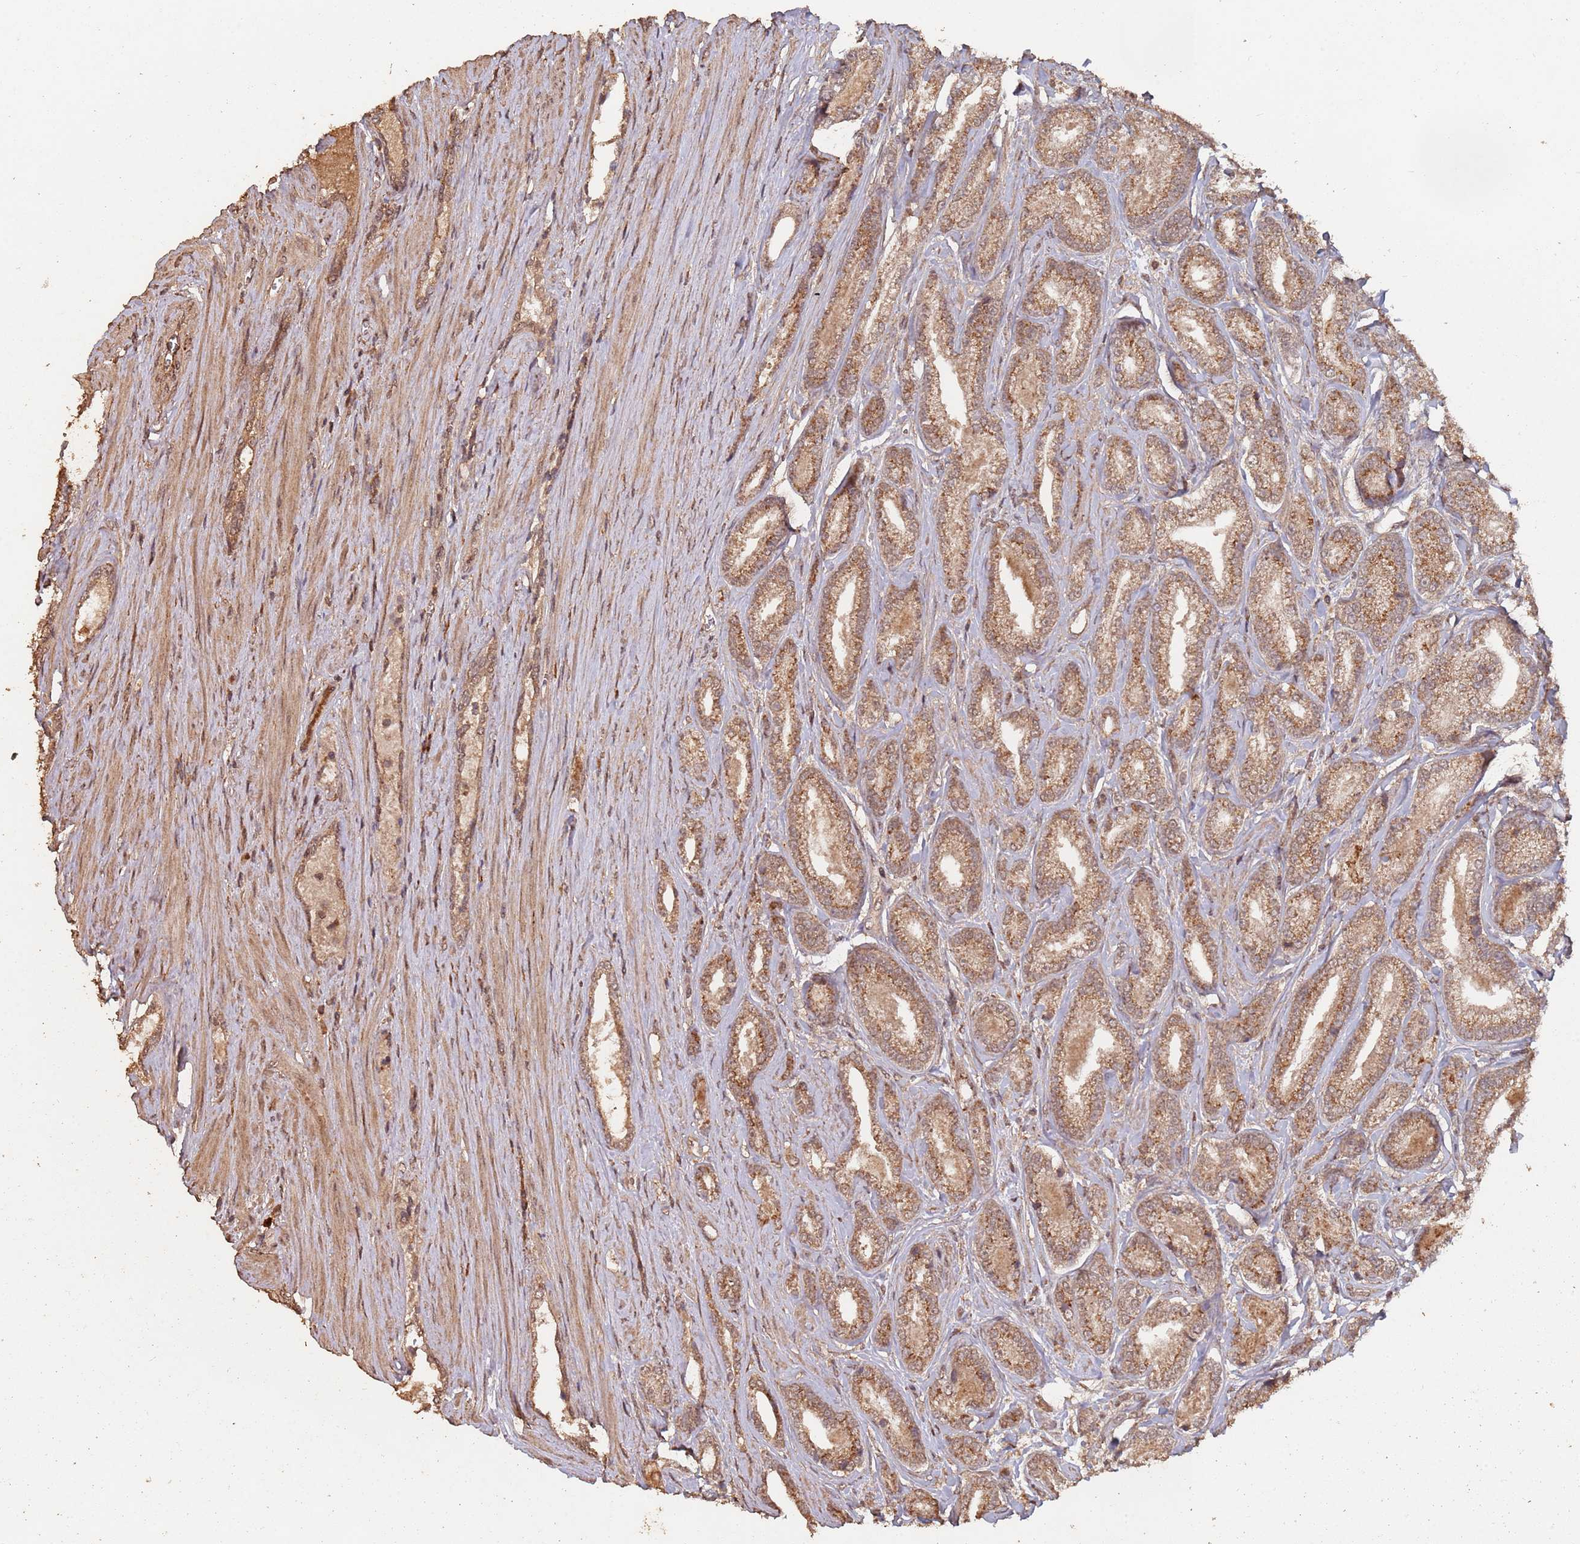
{"staining": {"intensity": "moderate", "quantity": ">75%", "location": "cytoplasmic/membranous"}, "tissue": "prostate cancer", "cell_type": "Tumor cells", "image_type": "cancer", "snomed": [{"axis": "morphology", "description": "Adenocarcinoma, NOS"}, {"axis": "topography", "description": "Prostate and seminal vesicle, NOS"}], "caption": "Prostate adenocarcinoma stained with a brown dye demonstrates moderate cytoplasmic/membranous positive staining in approximately >75% of tumor cells.", "gene": "FRAT1", "patient": {"sex": "male", "age": 76}}